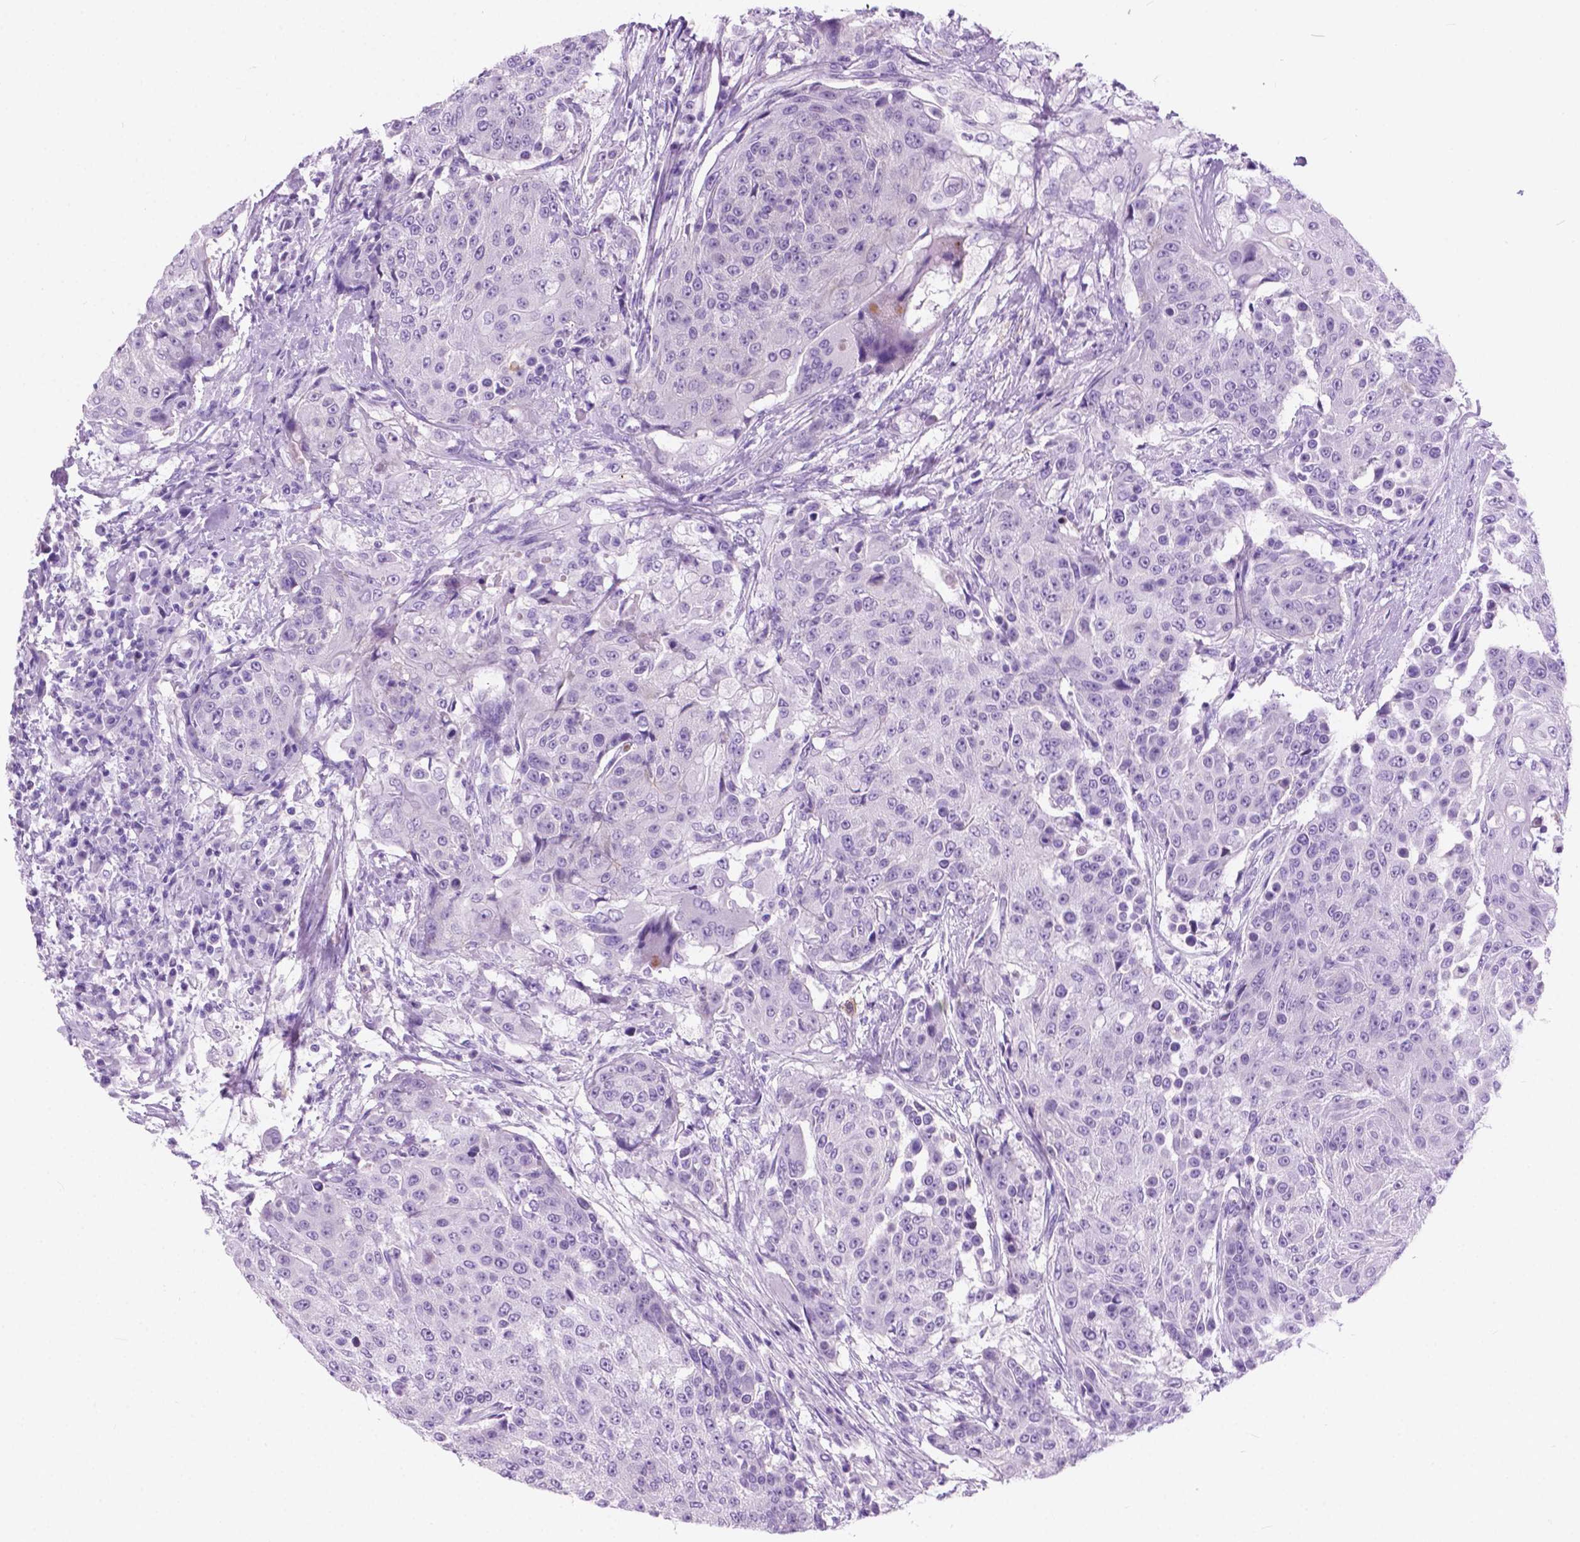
{"staining": {"intensity": "negative", "quantity": "none", "location": "none"}, "tissue": "urothelial cancer", "cell_type": "Tumor cells", "image_type": "cancer", "snomed": [{"axis": "morphology", "description": "Urothelial carcinoma, High grade"}, {"axis": "topography", "description": "Urinary bladder"}], "caption": "Immunohistochemistry of human urothelial carcinoma (high-grade) reveals no positivity in tumor cells. The staining is performed using DAB (3,3'-diaminobenzidine) brown chromogen with nuclei counter-stained in using hematoxylin.", "gene": "ARMS2", "patient": {"sex": "female", "age": 63}}